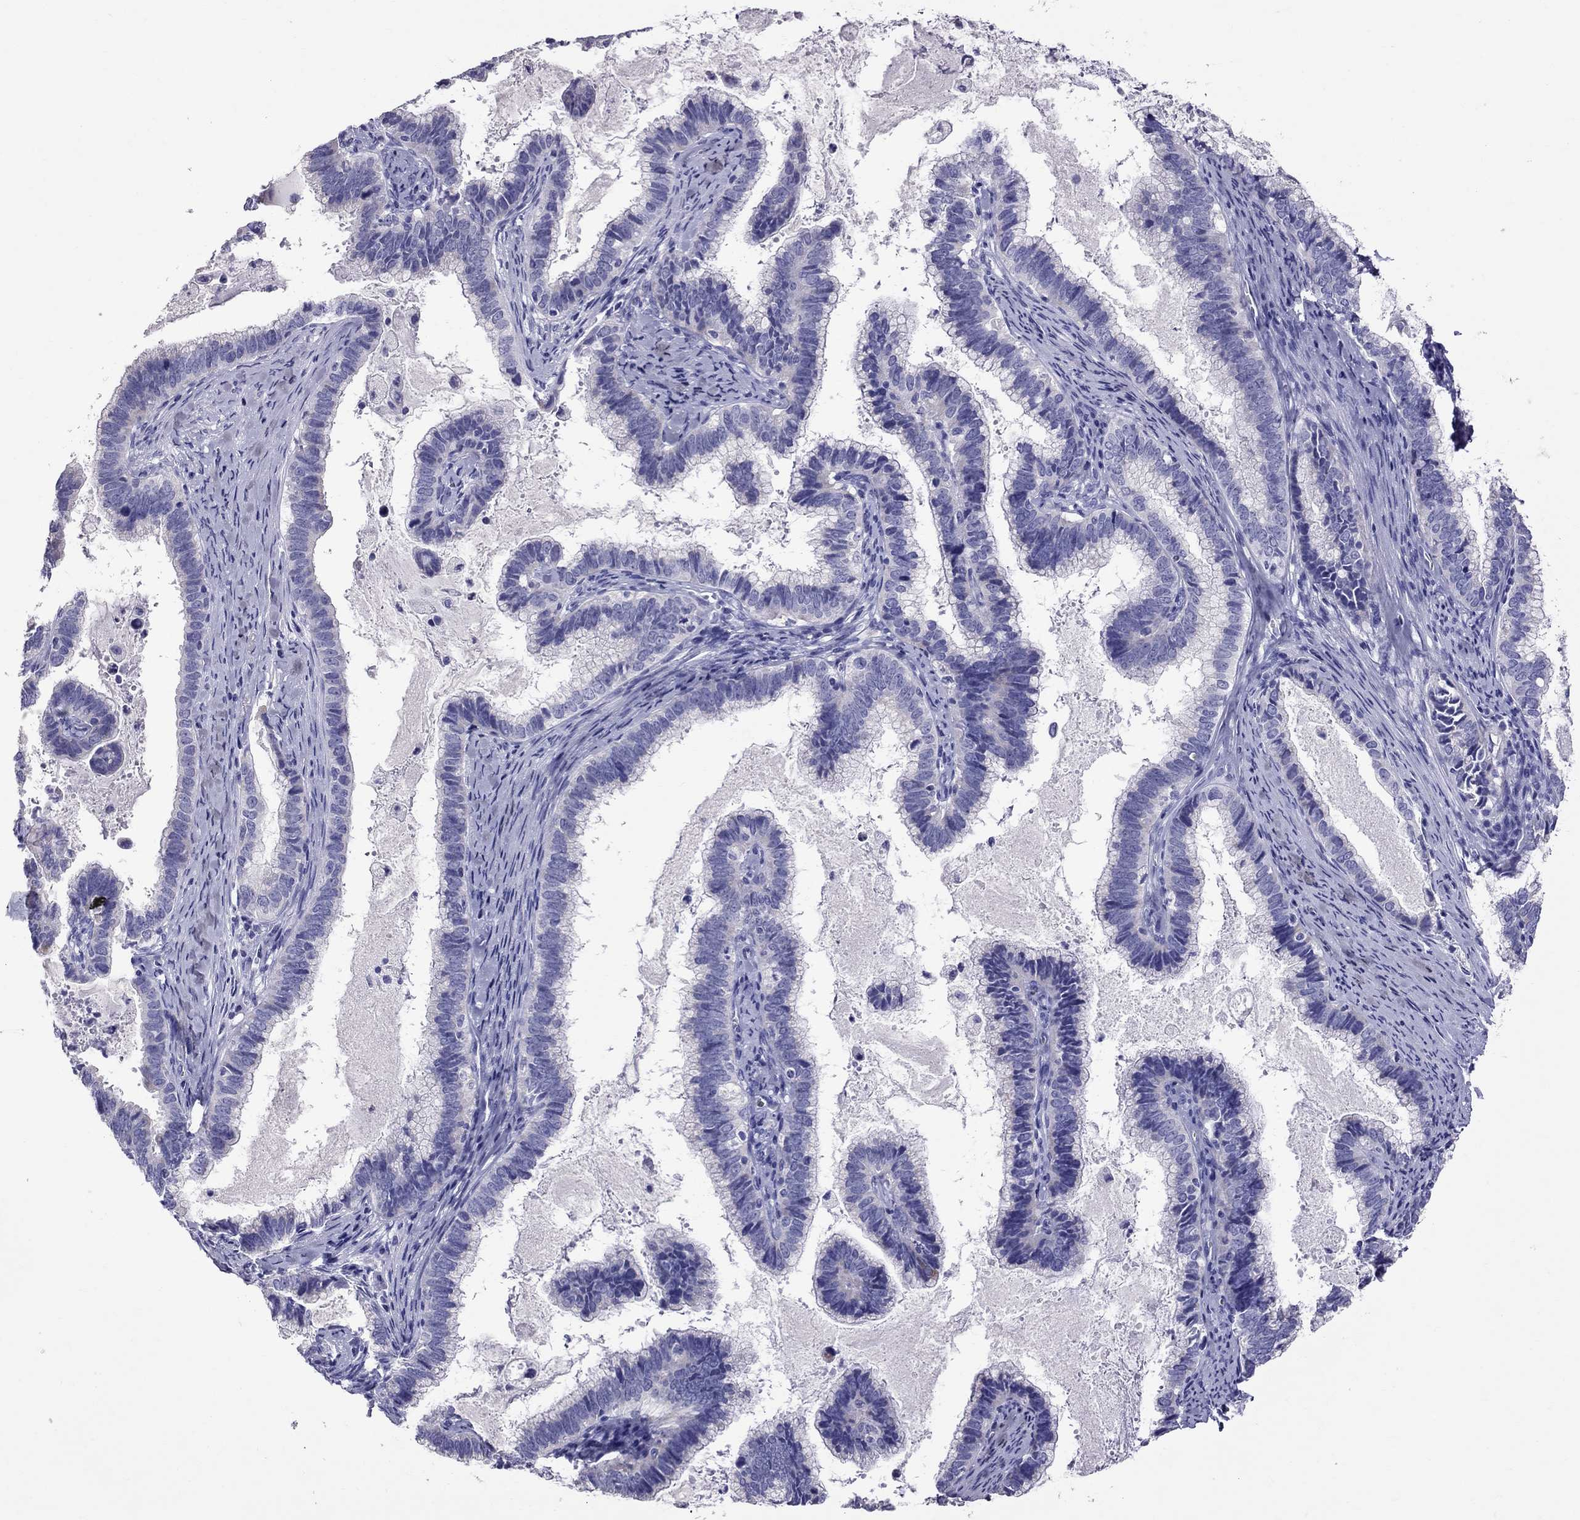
{"staining": {"intensity": "negative", "quantity": "none", "location": "none"}, "tissue": "cervical cancer", "cell_type": "Tumor cells", "image_type": "cancer", "snomed": [{"axis": "morphology", "description": "Adenocarcinoma, NOS"}, {"axis": "topography", "description": "Cervix"}], "caption": "Tumor cells are negative for protein expression in human cervical cancer (adenocarcinoma).", "gene": "TTLL13", "patient": {"sex": "female", "age": 61}}